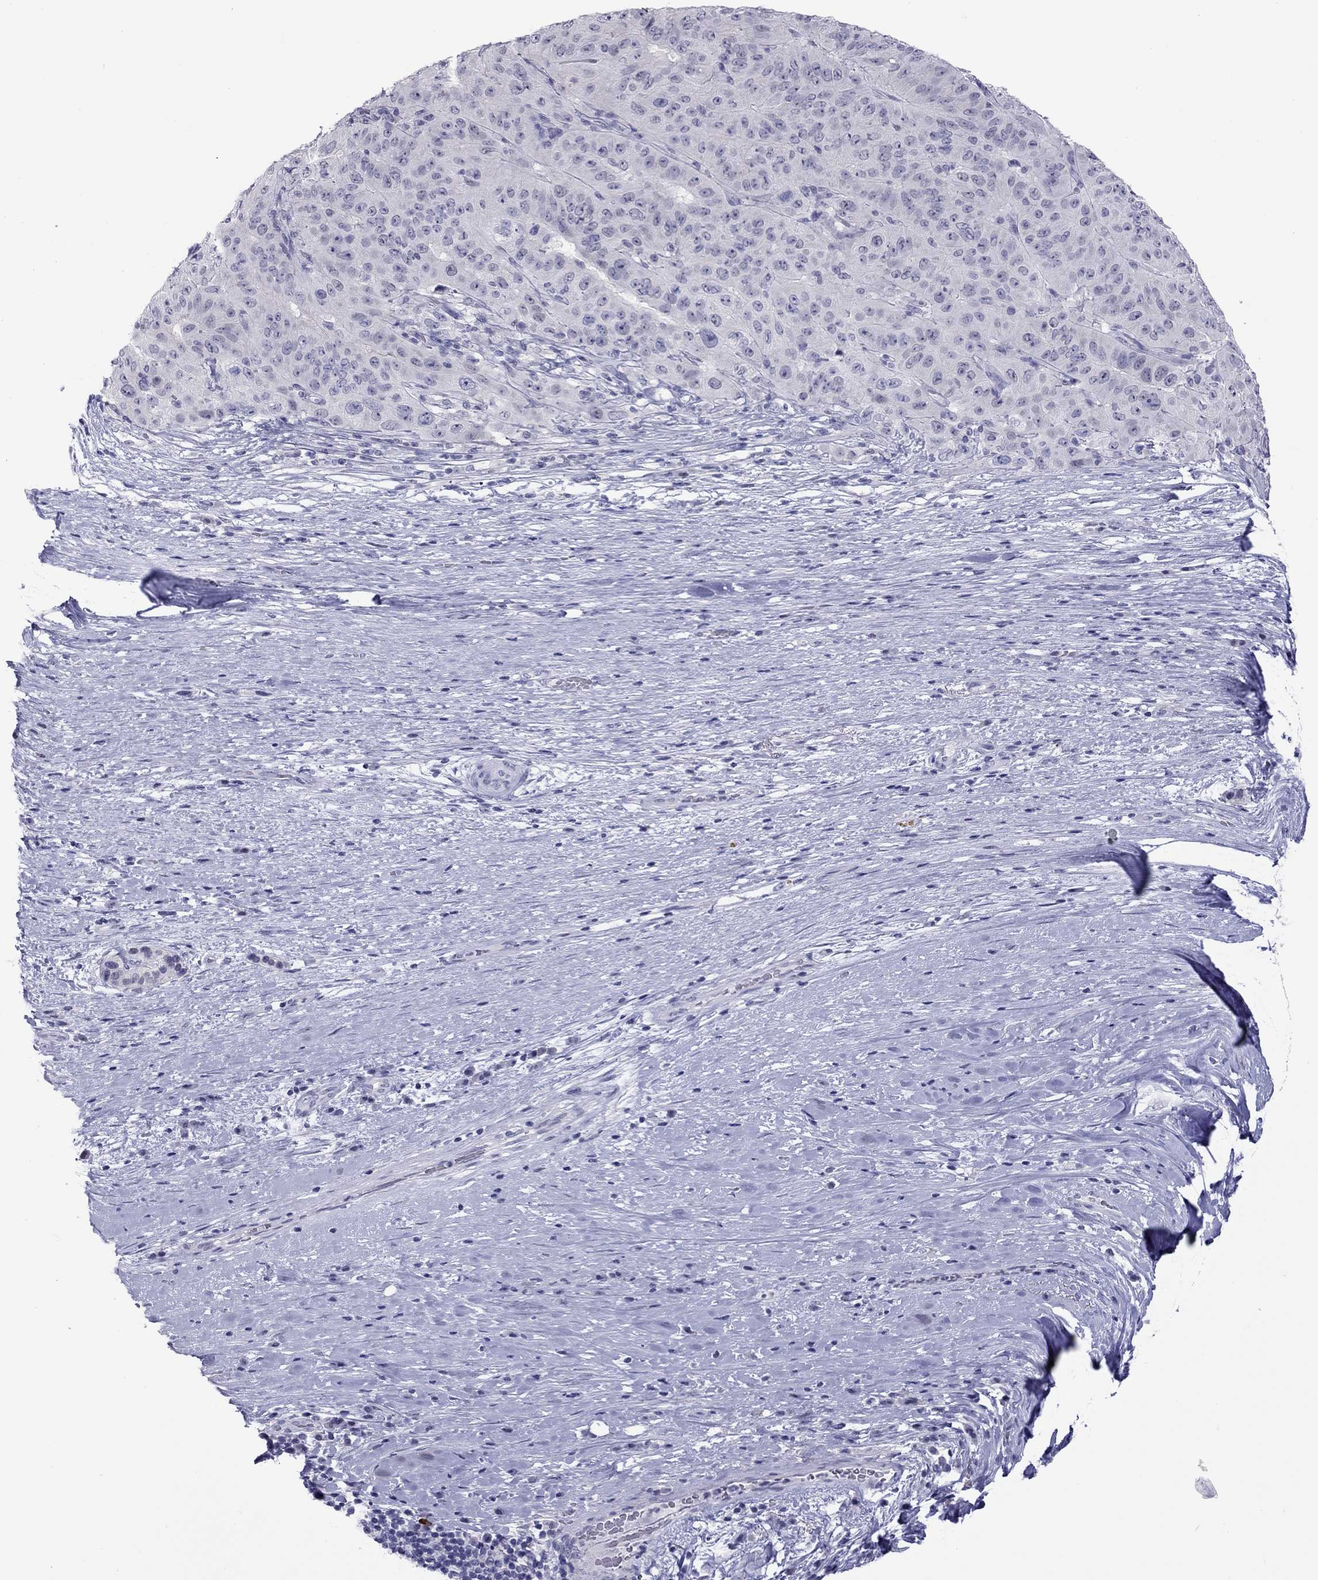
{"staining": {"intensity": "negative", "quantity": "none", "location": "none"}, "tissue": "pancreatic cancer", "cell_type": "Tumor cells", "image_type": "cancer", "snomed": [{"axis": "morphology", "description": "Adenocarcinoma, NOS"}, {"axis": "topography", "description": "Pancreas"}], "caption": "Tumor cells show no significant protein expression in pancreatic adenocarcinoma.", "gene": "CHRNB3", "patient": {"sex": "male", "age": 63}}